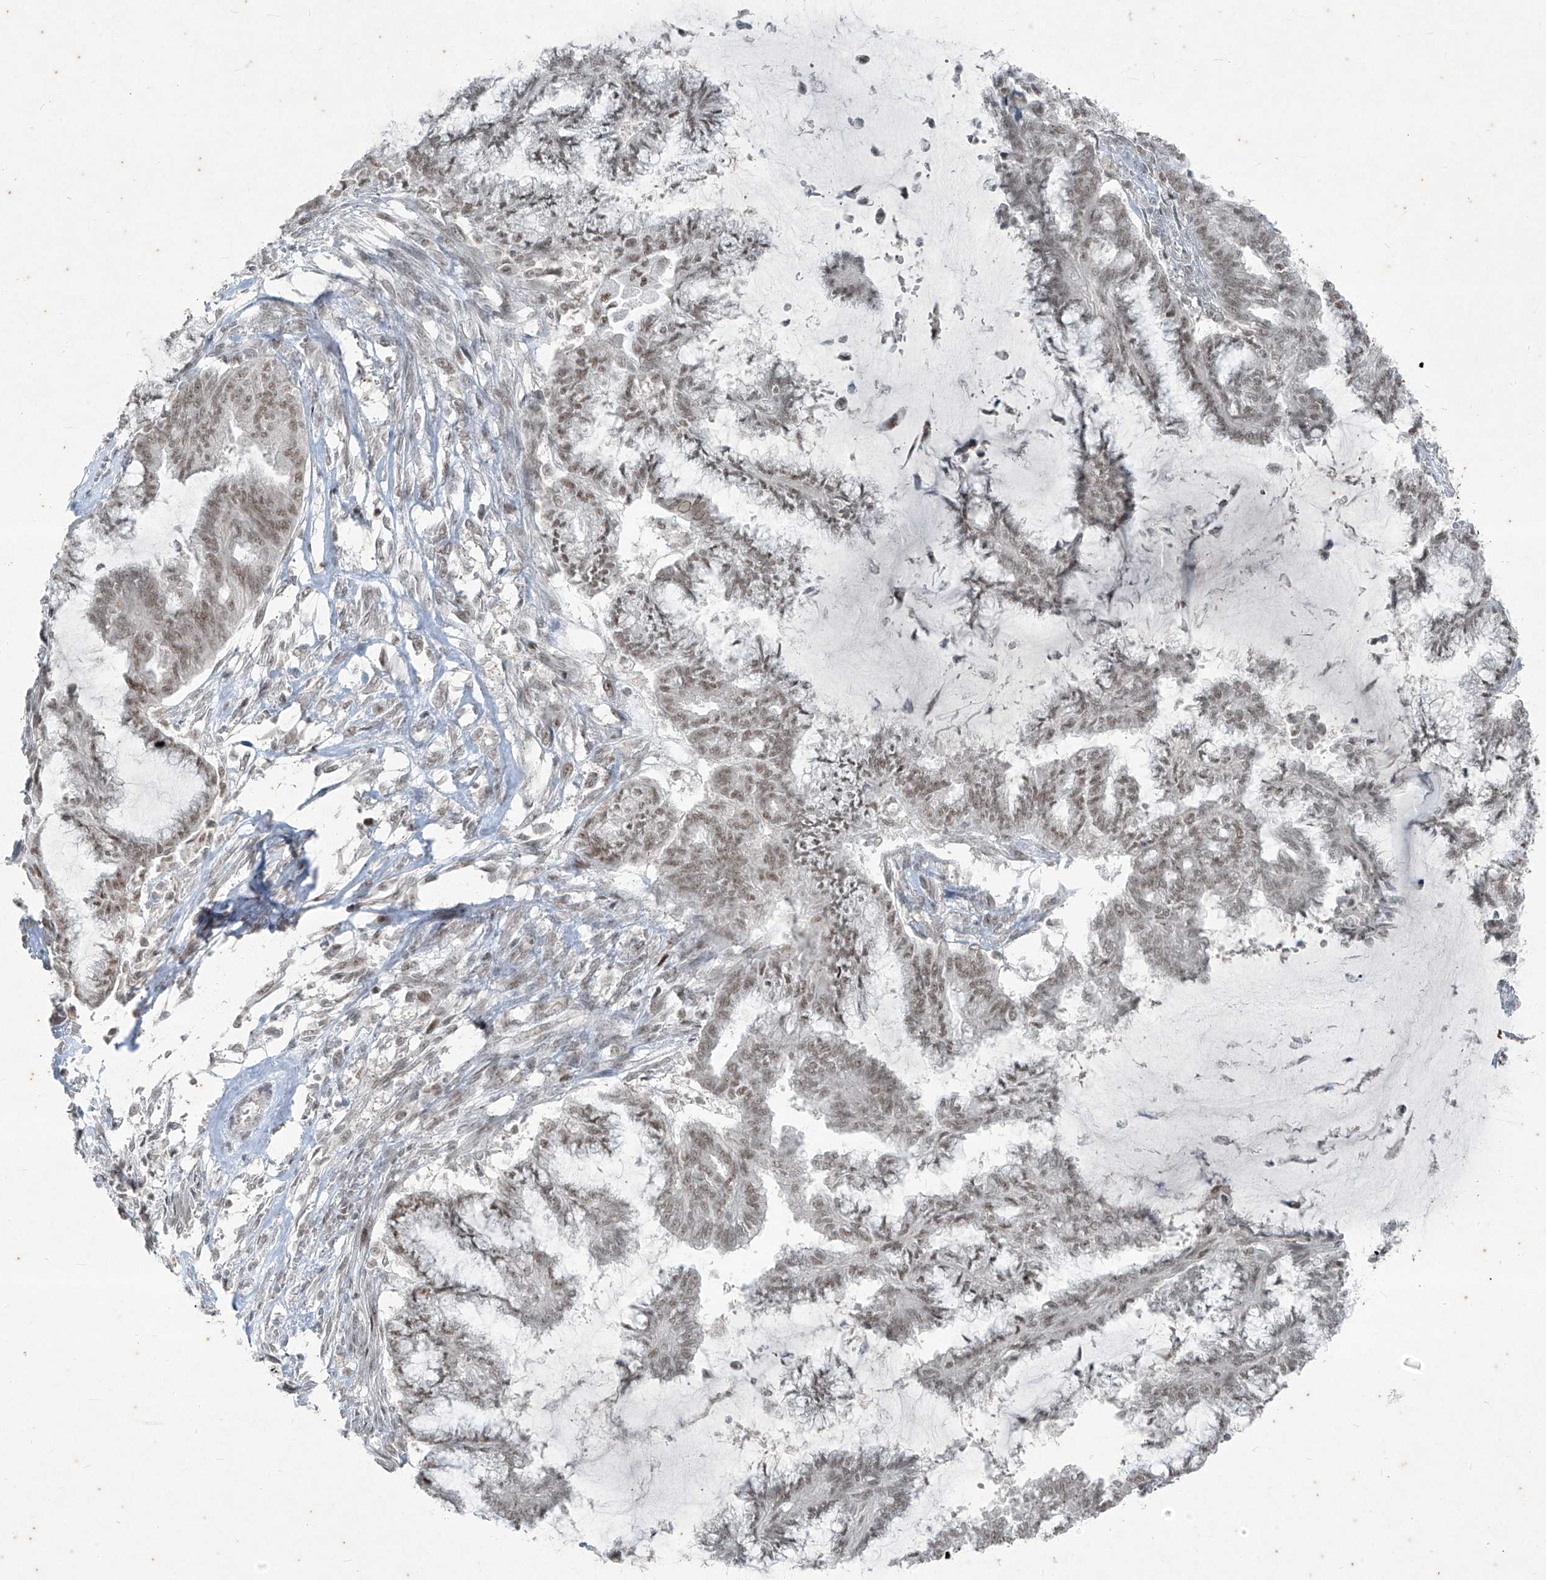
{"staining": {"intensity": "weak", "quantity": ">75%", "location": "nuclear"}, "tissue": "endometrial cancer", "cell_type": "Tumor cells", "image_type": "cancer", "snomed": [{"axis": "morphology", "description": "Adenocarcinoma, NOS"}, {"axis": "topography", "description": "Endometrium"}], "caption": "Weak nuclear protein staining is present in about >75% of tumor cells in adenocarcinoma (endometrial). (IHC, brightfield microscopy, high magnification).", "gene": "ZNF354B", "patient": {"sex": "female", "age": 86}}